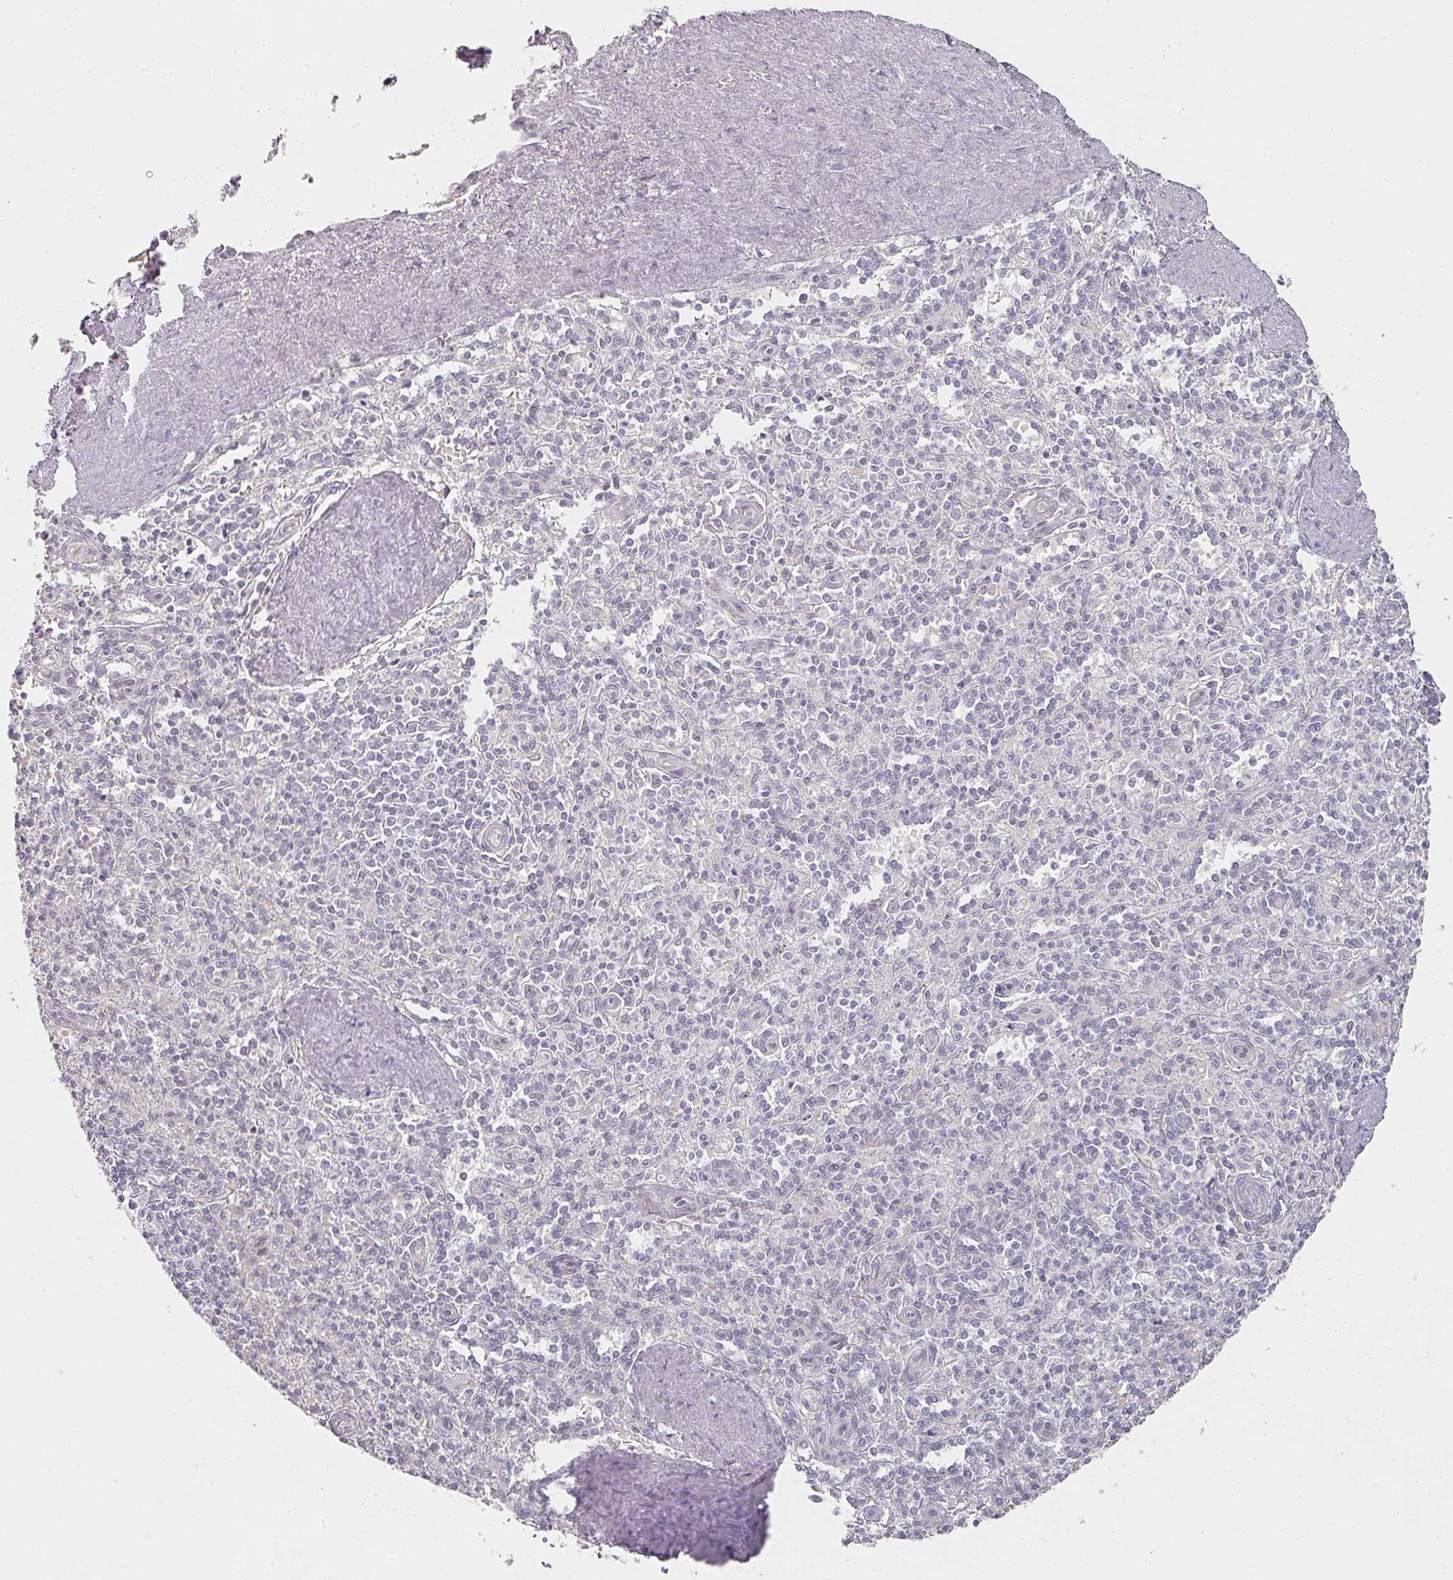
{"staining": {"intensity": "negative", "quantity": "none", "location": "none"}, "tissue": "spleen", "cell_type": "Cells in red pulp", "image_type": "normal", "snomed": [{"axis": "morphology", "description": "Normal tissue, NOS"}, {"axis": "topography", "description": "Spleen"}], "caption": "Immunohistochemistry (IHC) of benign human spleen shows no expression in cells in red pulp.", "gene": "SHISA2", "patient": {"sex": "female", "age": 70}}